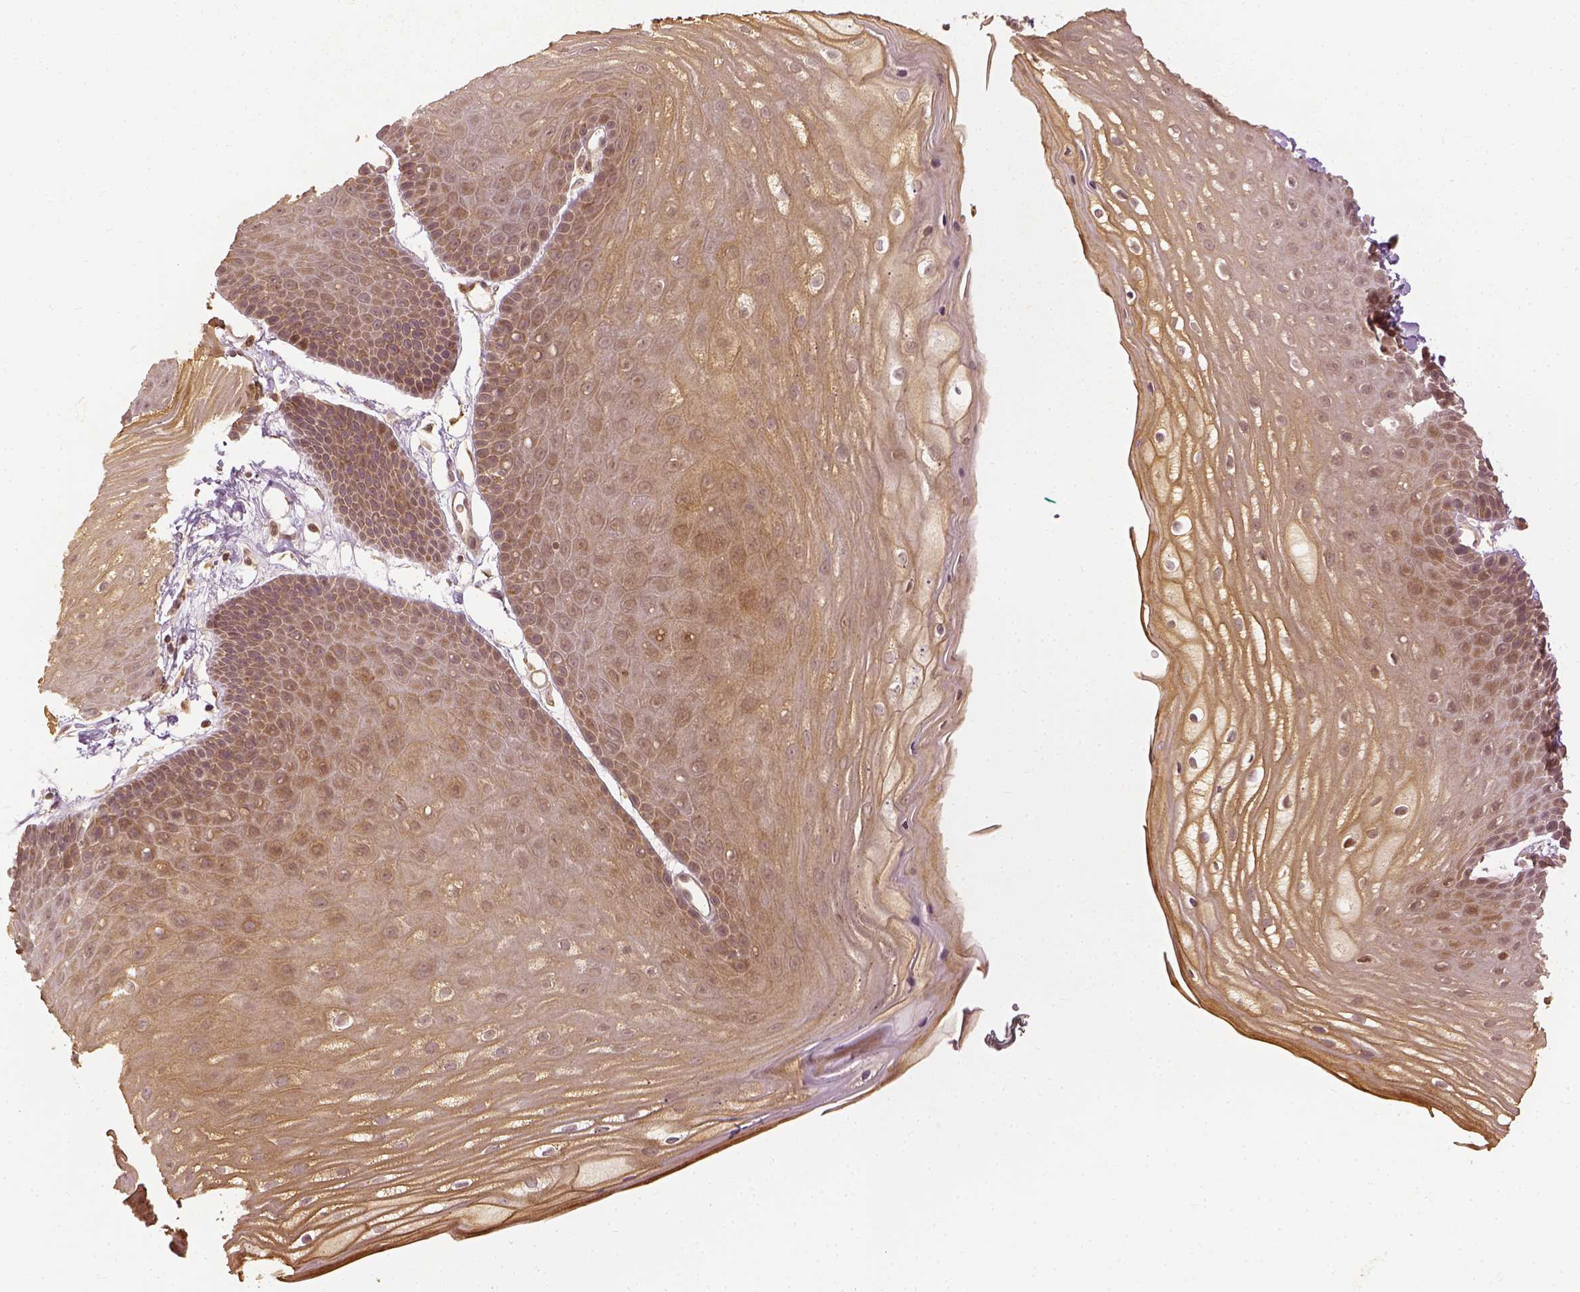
{"staining": {"intensity": "moderate", "quantity": ">75%", "location": "cytoplasmic/membranous,nuclear"}, "tissue": "skin", "cell_type": "Epidermal cells", "image_type": "normal", "snomed": [{"axis": "morphology", "description": "Normal tissue, NOS"}, {"axis": "topography", "description": "Anal"}], "caption": "IHC image of unremarkable skin stained for a protein (brown), which displays medium levels of moderate cytoplasmic/membranous,nuclear staining in approximately >75% of epidermal cells.", "gene": "VEGFA", "patient": {"sex": "male", "age": 53}}